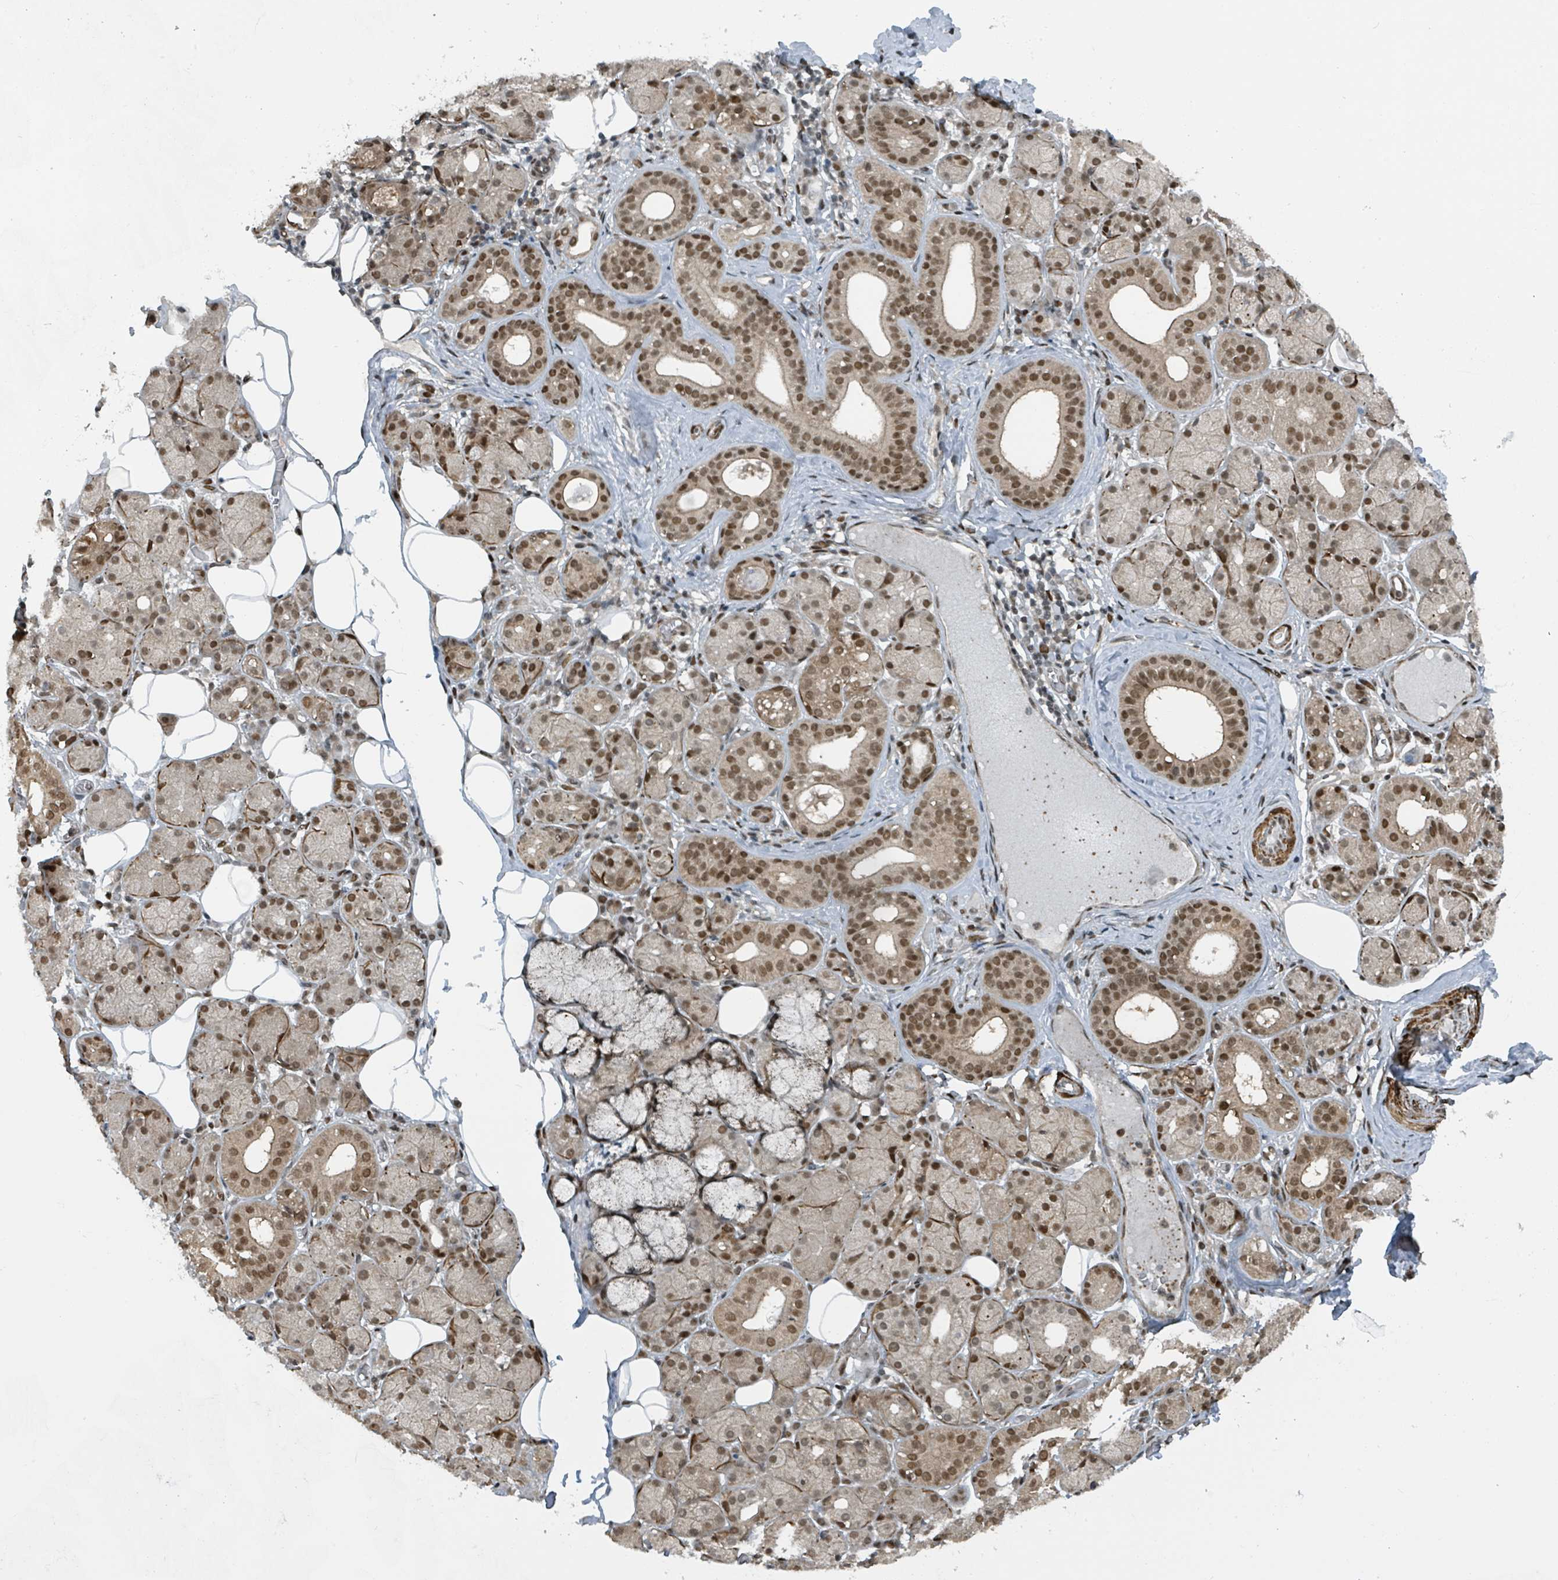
{"staining": {"intensity": "moderate", "quantity": ">75%", "location": "cytoplasmic/membranous,nuclear"}, "tissue": "salivary gland", "cell_type": "Glandular cells", "image_type": "normal", "snomed": [{"axis": "morphology", "description": "Squamous cell carcinoma, NOS"}, {"axis": "topography", "description": "Skin"}, {"axis": "topography", "description": "Head-Neck"}], "caption": "Normal salivary gland was stained to show a protein in brown. There is medium levels of moderate cytoplasmic/membranous,nuclear positivity in approximately >75% of glandular cells. (Stains: DAB in brown, nuclei in blue, Microscopy: brightfield microscopy at high magnification).", "gene": "PHIP", "patient": {"sex": "male", "age": 80}}